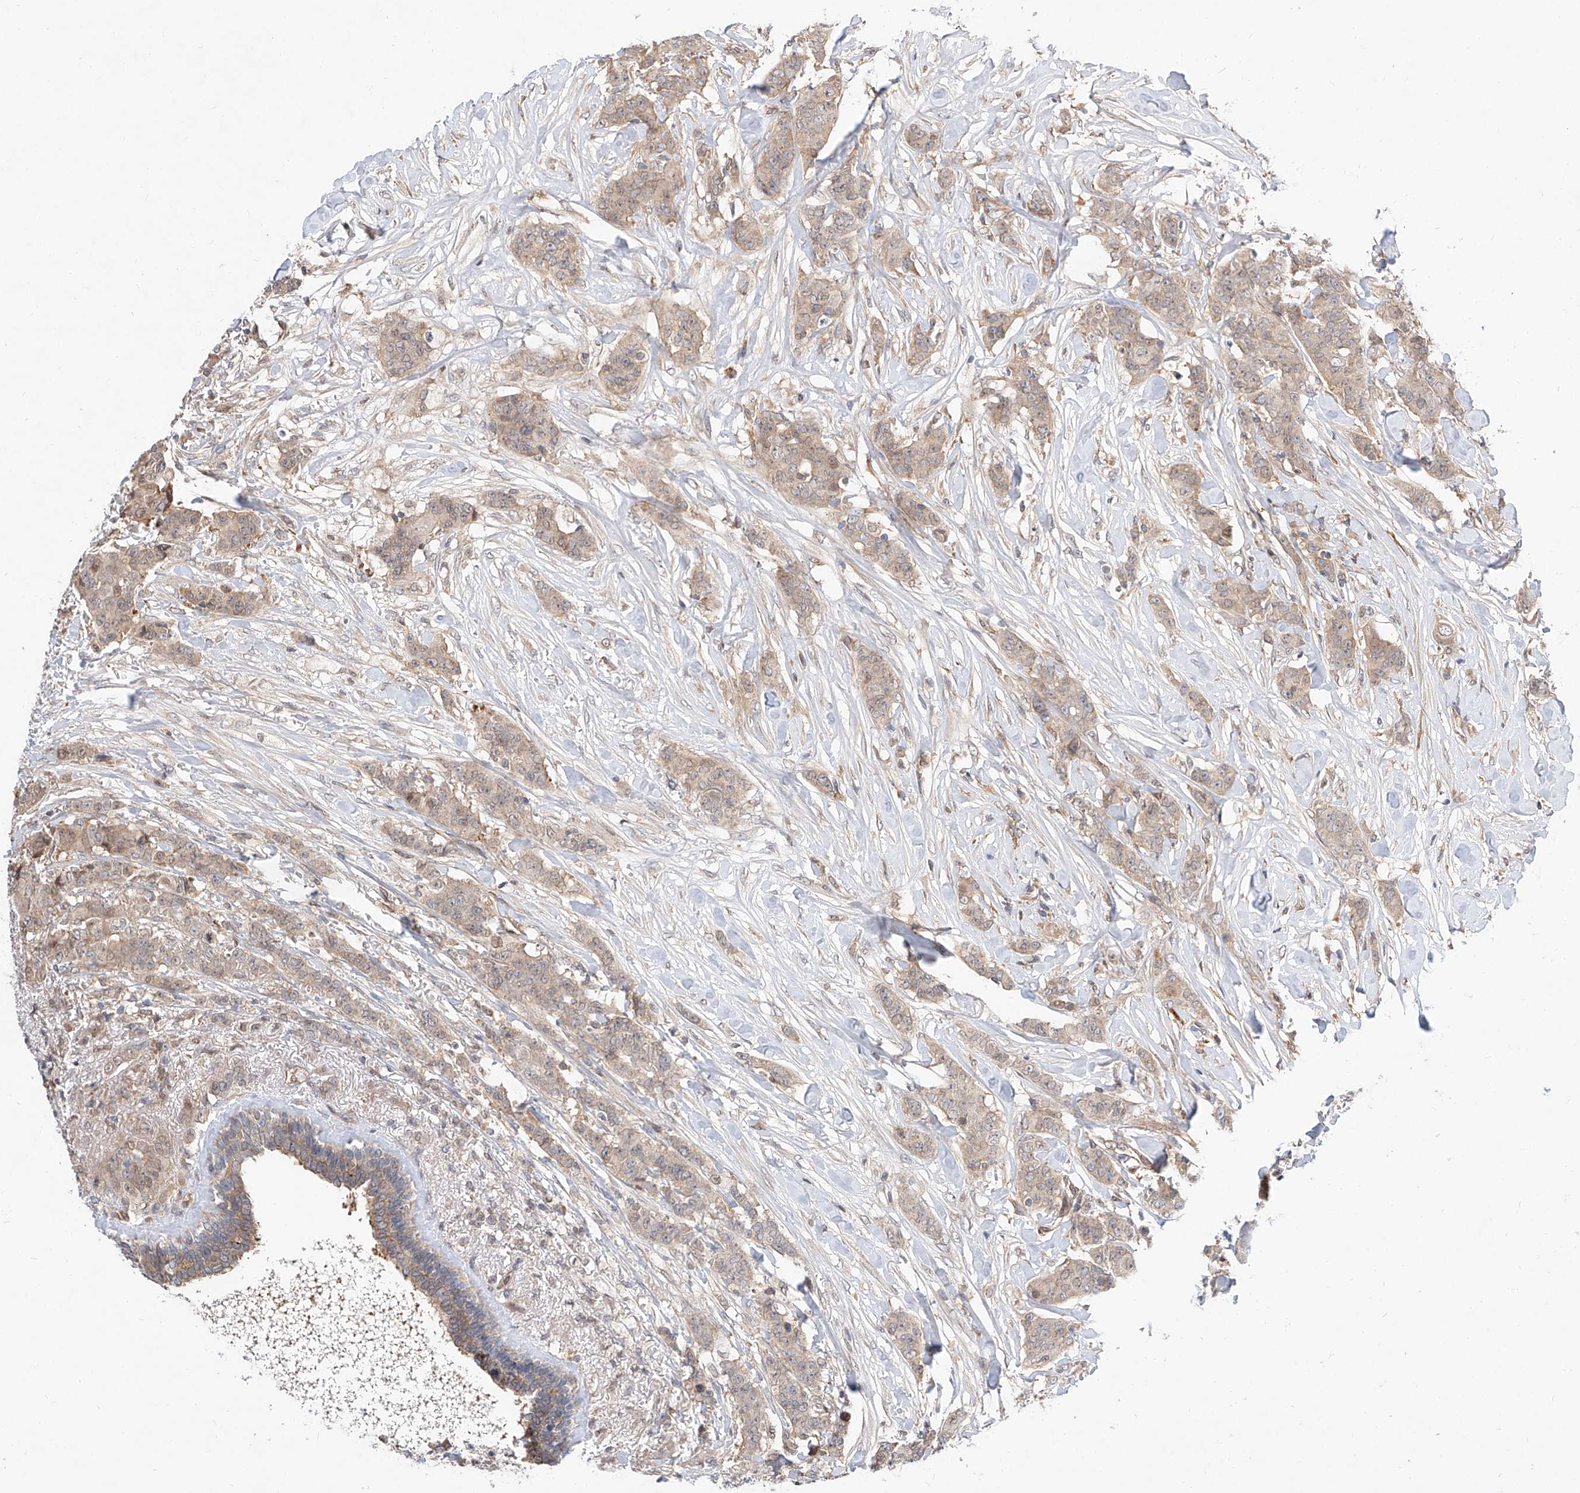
{"staining": {"intensity": "weak", "quantity": ">75%", "location": "cytoplasmic/membranous"}, "tissue": "breast cancer", "cell_type": "Tumor cells", "image_type": "cancer", "snomed": [{"axis": "morphology", "description": "Duct carcinoma"}, {"axis": "topography", "description": "Breast"}], "caption": "Weak cytoplasmic/membranous positivity for a protein is identified in approximately >75% of tumor cells of breast cancer using immunohistochemistry.", "gene": "DIRAS3", "patient": {"sex": "female", "age": 40}}